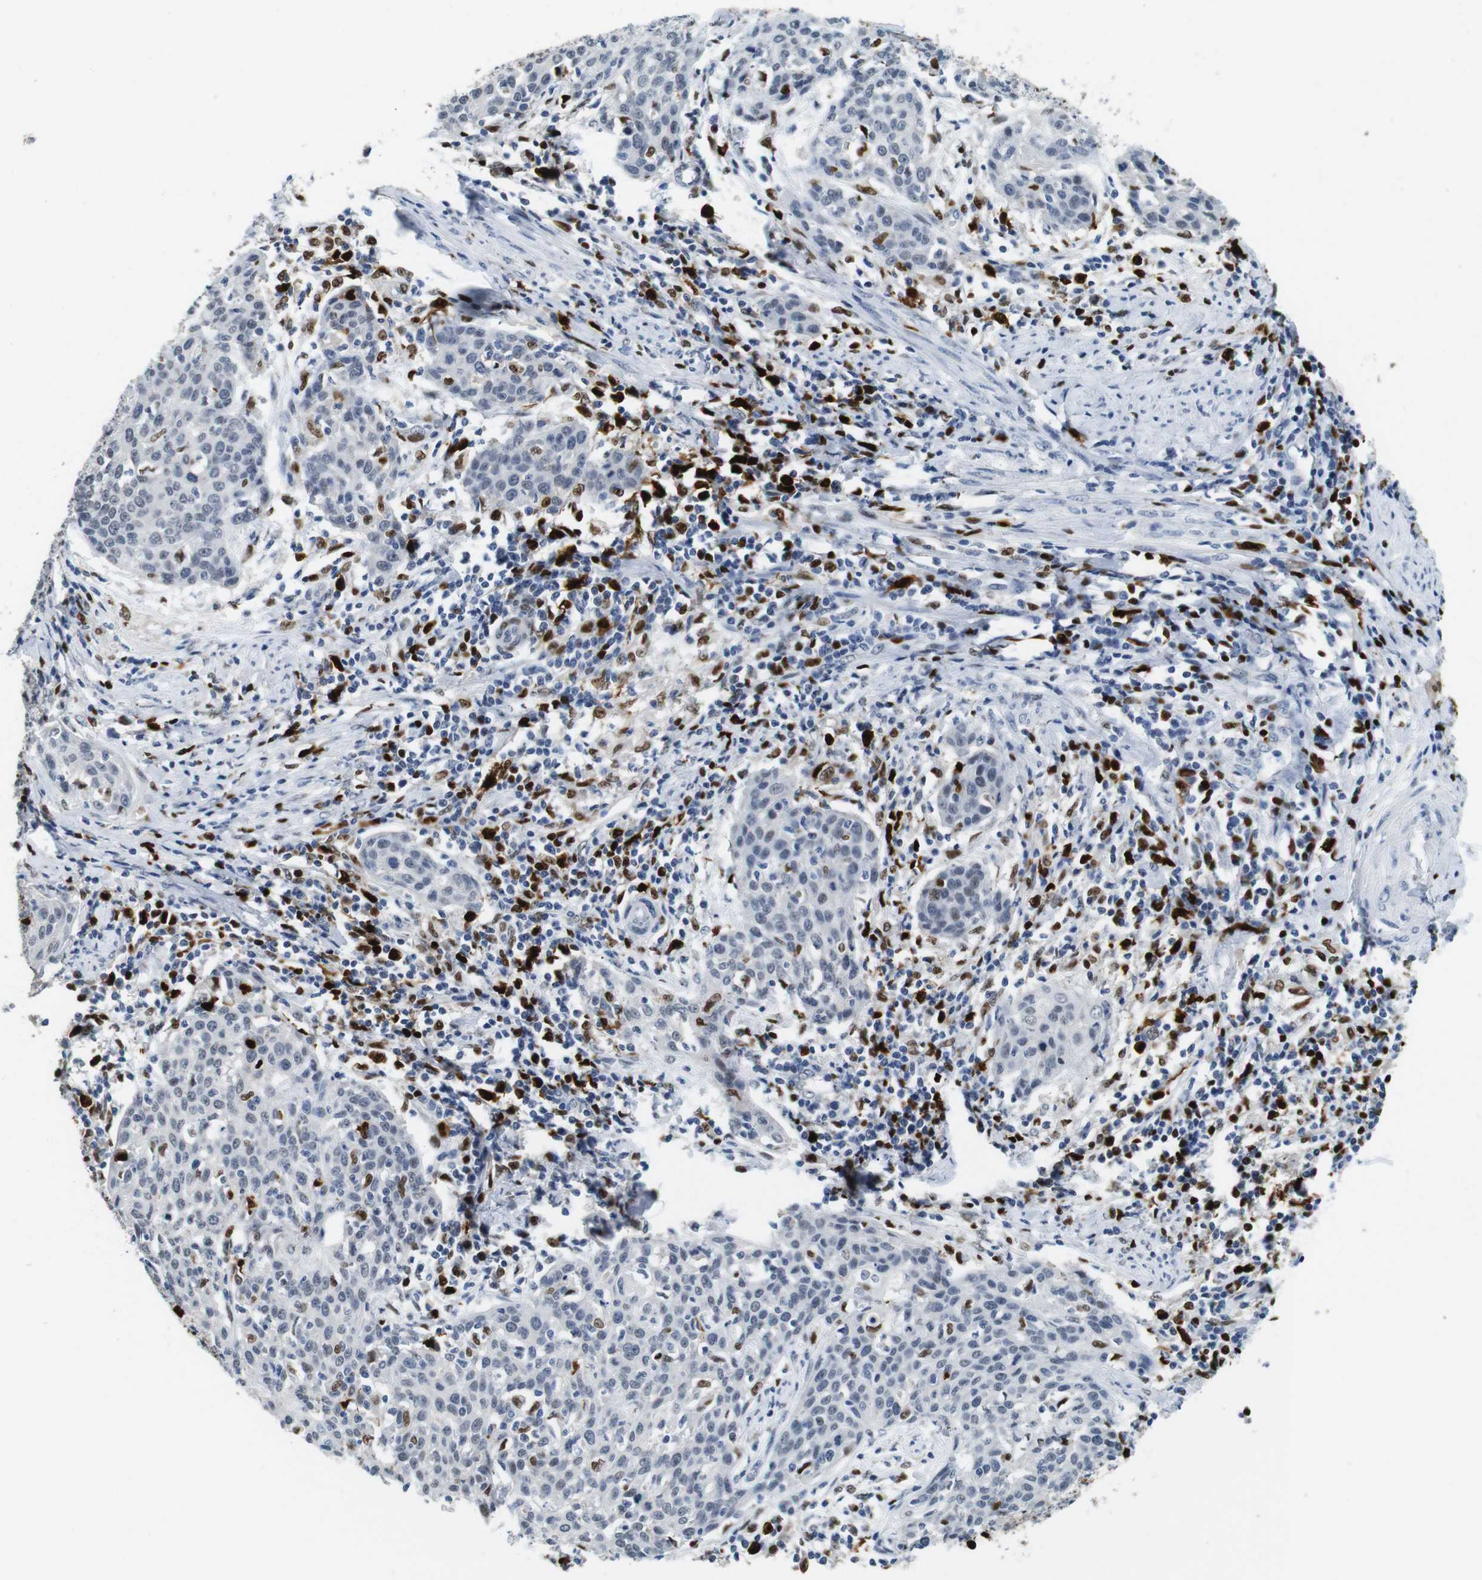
{"staining": {"intensity": "moderate", "quantity": "<25%", "location": "nuclear"}, "tissue": "cervical cancer", "cell_type": "Tumor cells", "image_type": "cancer", "snomed": [{"axis": "morphology", "description": "Squamous cell carcinoma, NOS"}, {"axis": "topography", "description": "Cervix"}], "caption": "An immunohistochemistry micrograph of tumor tissue is shown. Protein staining in brown labels moderate nuclear positivity in cervical cancer (squamous cell carcinoma) within tumor cells. The protein of interest is shown in brown color, while the nuclei are stained blue.", "gene": "IRF8", "patient": {"sex": "female", "age": 38}}